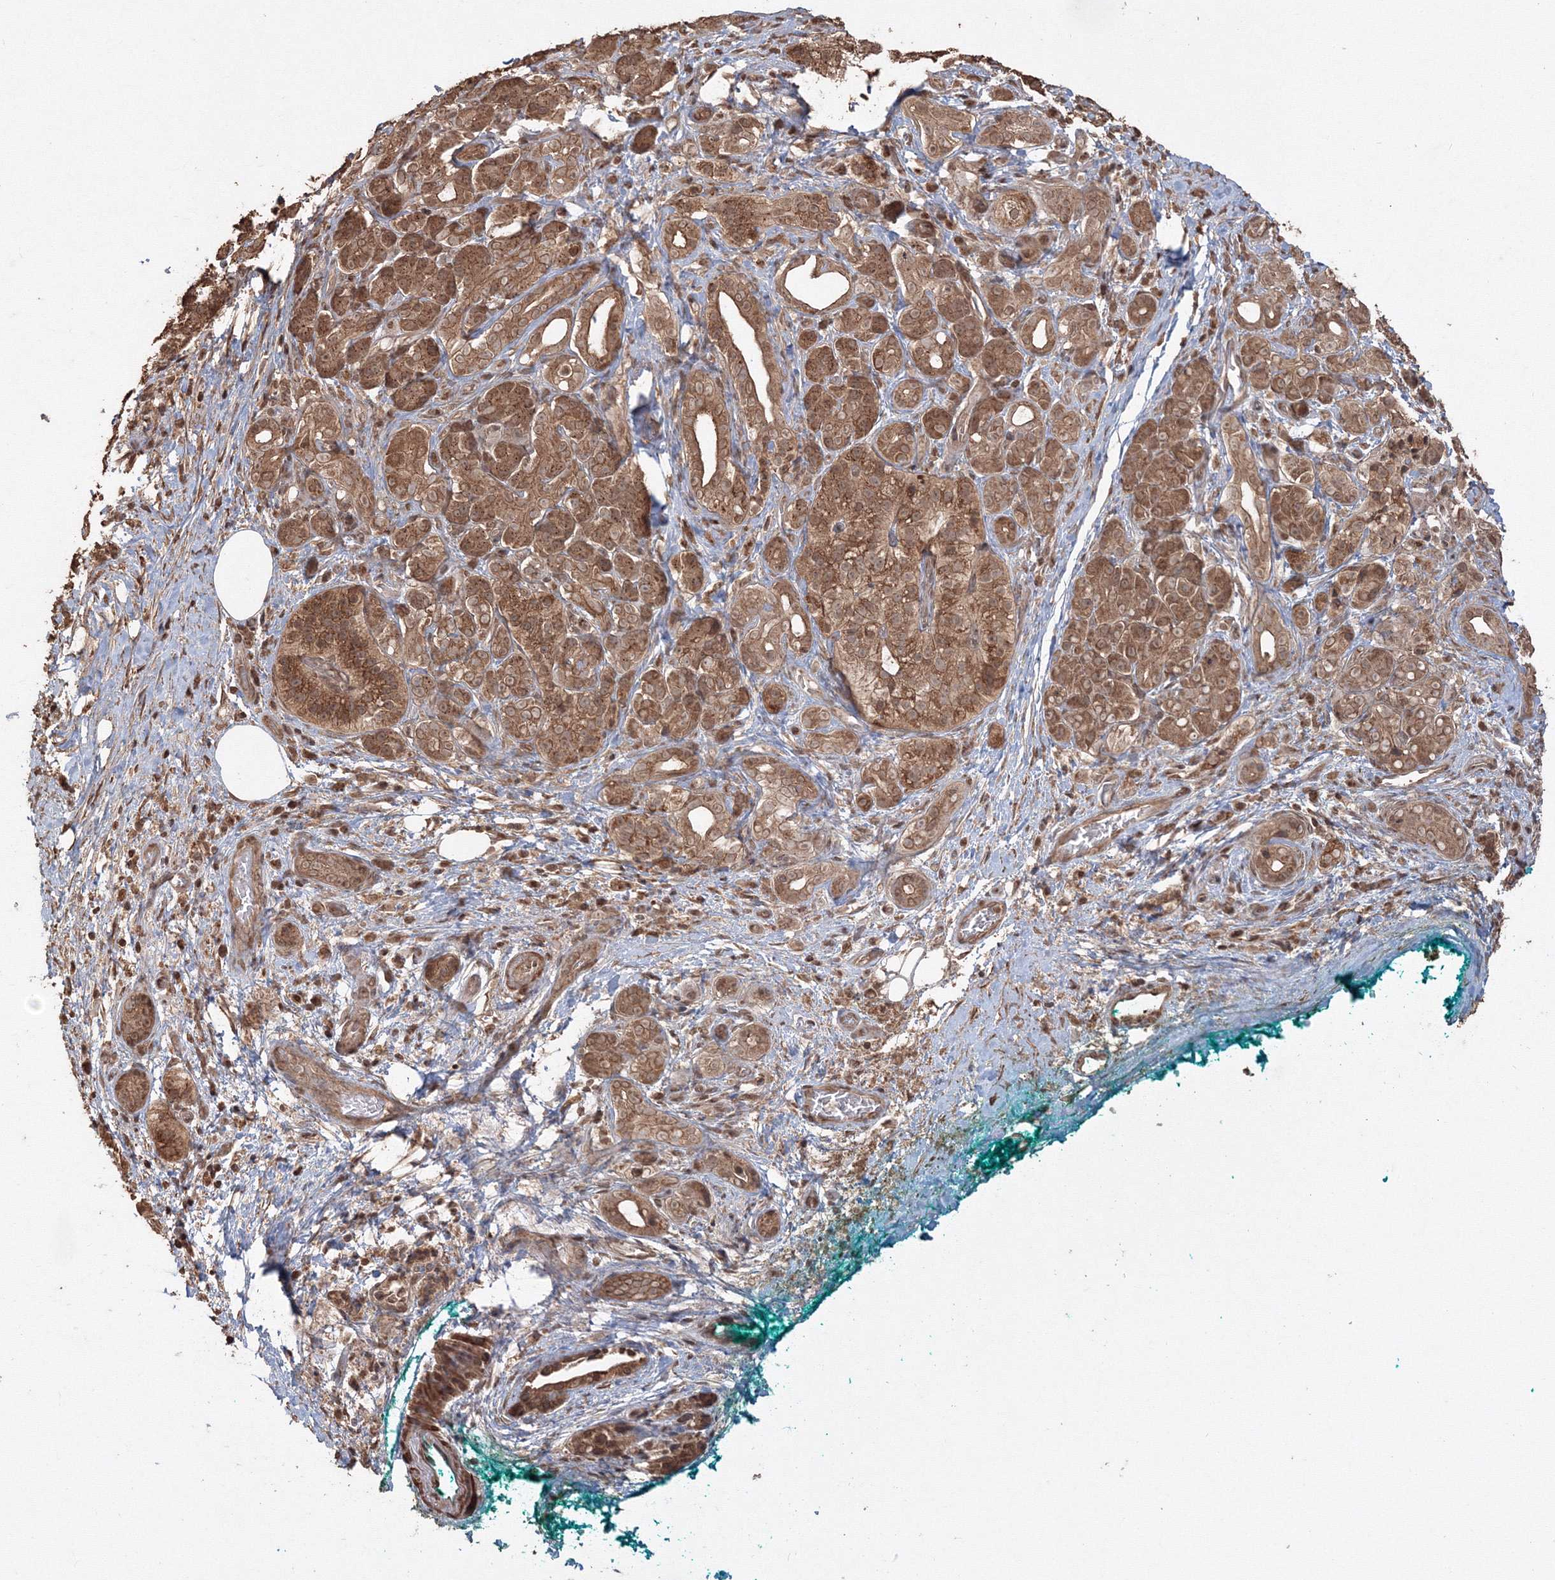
{"staining": {"intensity": "moderate", "quantity": ">75%", "location": "cytoplasmic/membranous"}, "tissue": "pancreatic cancer", "cell_type": "Tumor cells", "image_type": "cancer", "snomed": [{"axis": "morphology", "description": "Adenocarcinoma, NOS"}, {"axis": "topography", "description": "Pancreas"}], "caption": "Immunohistochemical staining of pancreatic cancer reveals medium levels of moderate cytoplasmic/membranous positivity in approximately >75% of tumor cells.", "gene": "CCDC122", "patient": {"sex": "male", "age": 78}}